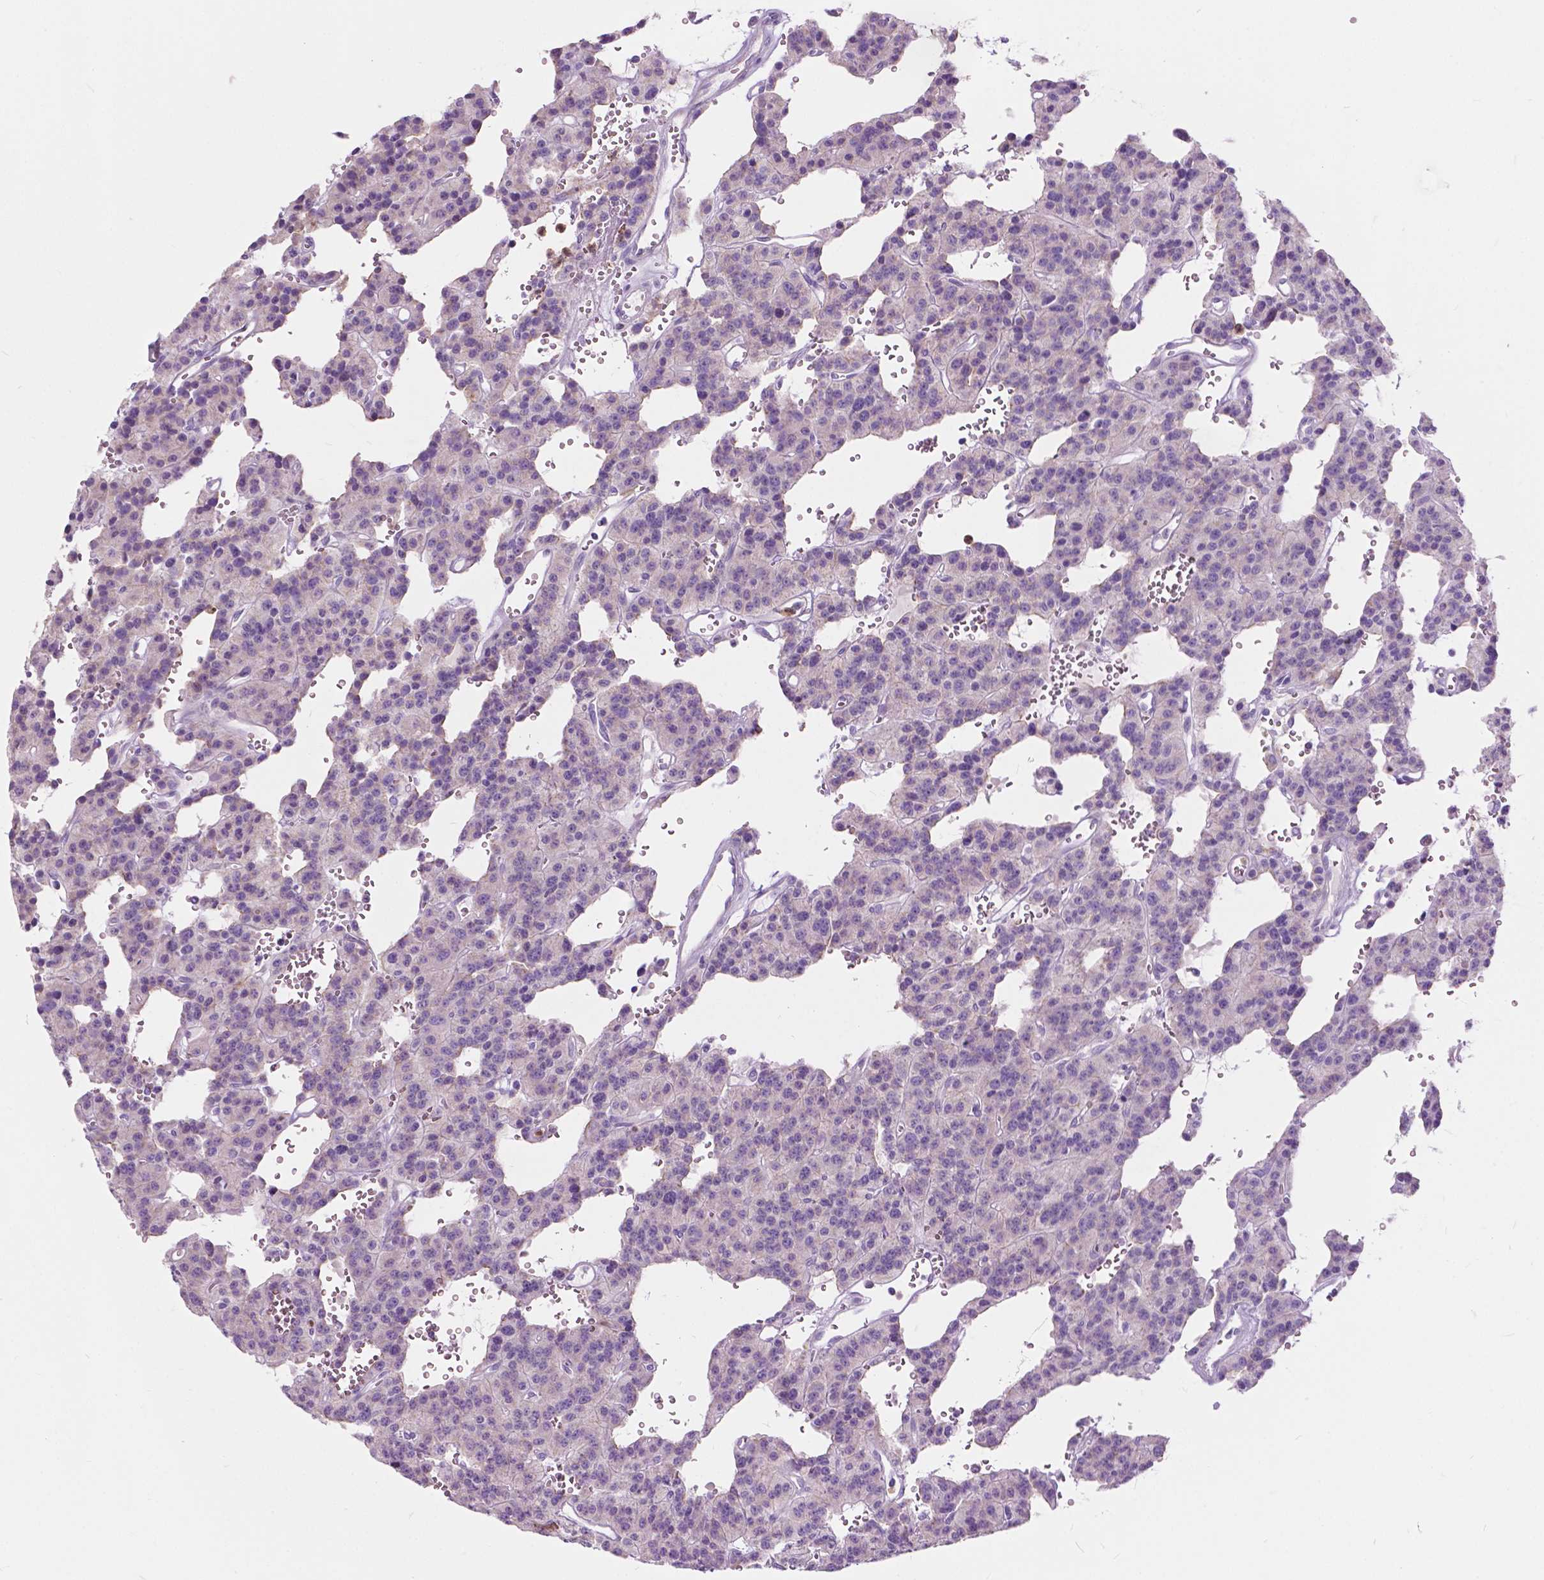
{"staining": {"intensity": "negative", "quantity": "none", "location": "none"}, "tissue": "carcinoid", "cell_type": "Tumor cells", "image_type": "cancer", "snomed": [{"axis": "morphology", "description": "Carcinoid, malignant, NOS"}, {"axis": "topography", "description": "Lung"}], "caption": "Human malignant carcinoid stained for a protein using immunohistochemistry (IHC) exhibits no staining in tumor cells.", "gene": "PRR35", "patient": {"sex": "female", "age": 71}}